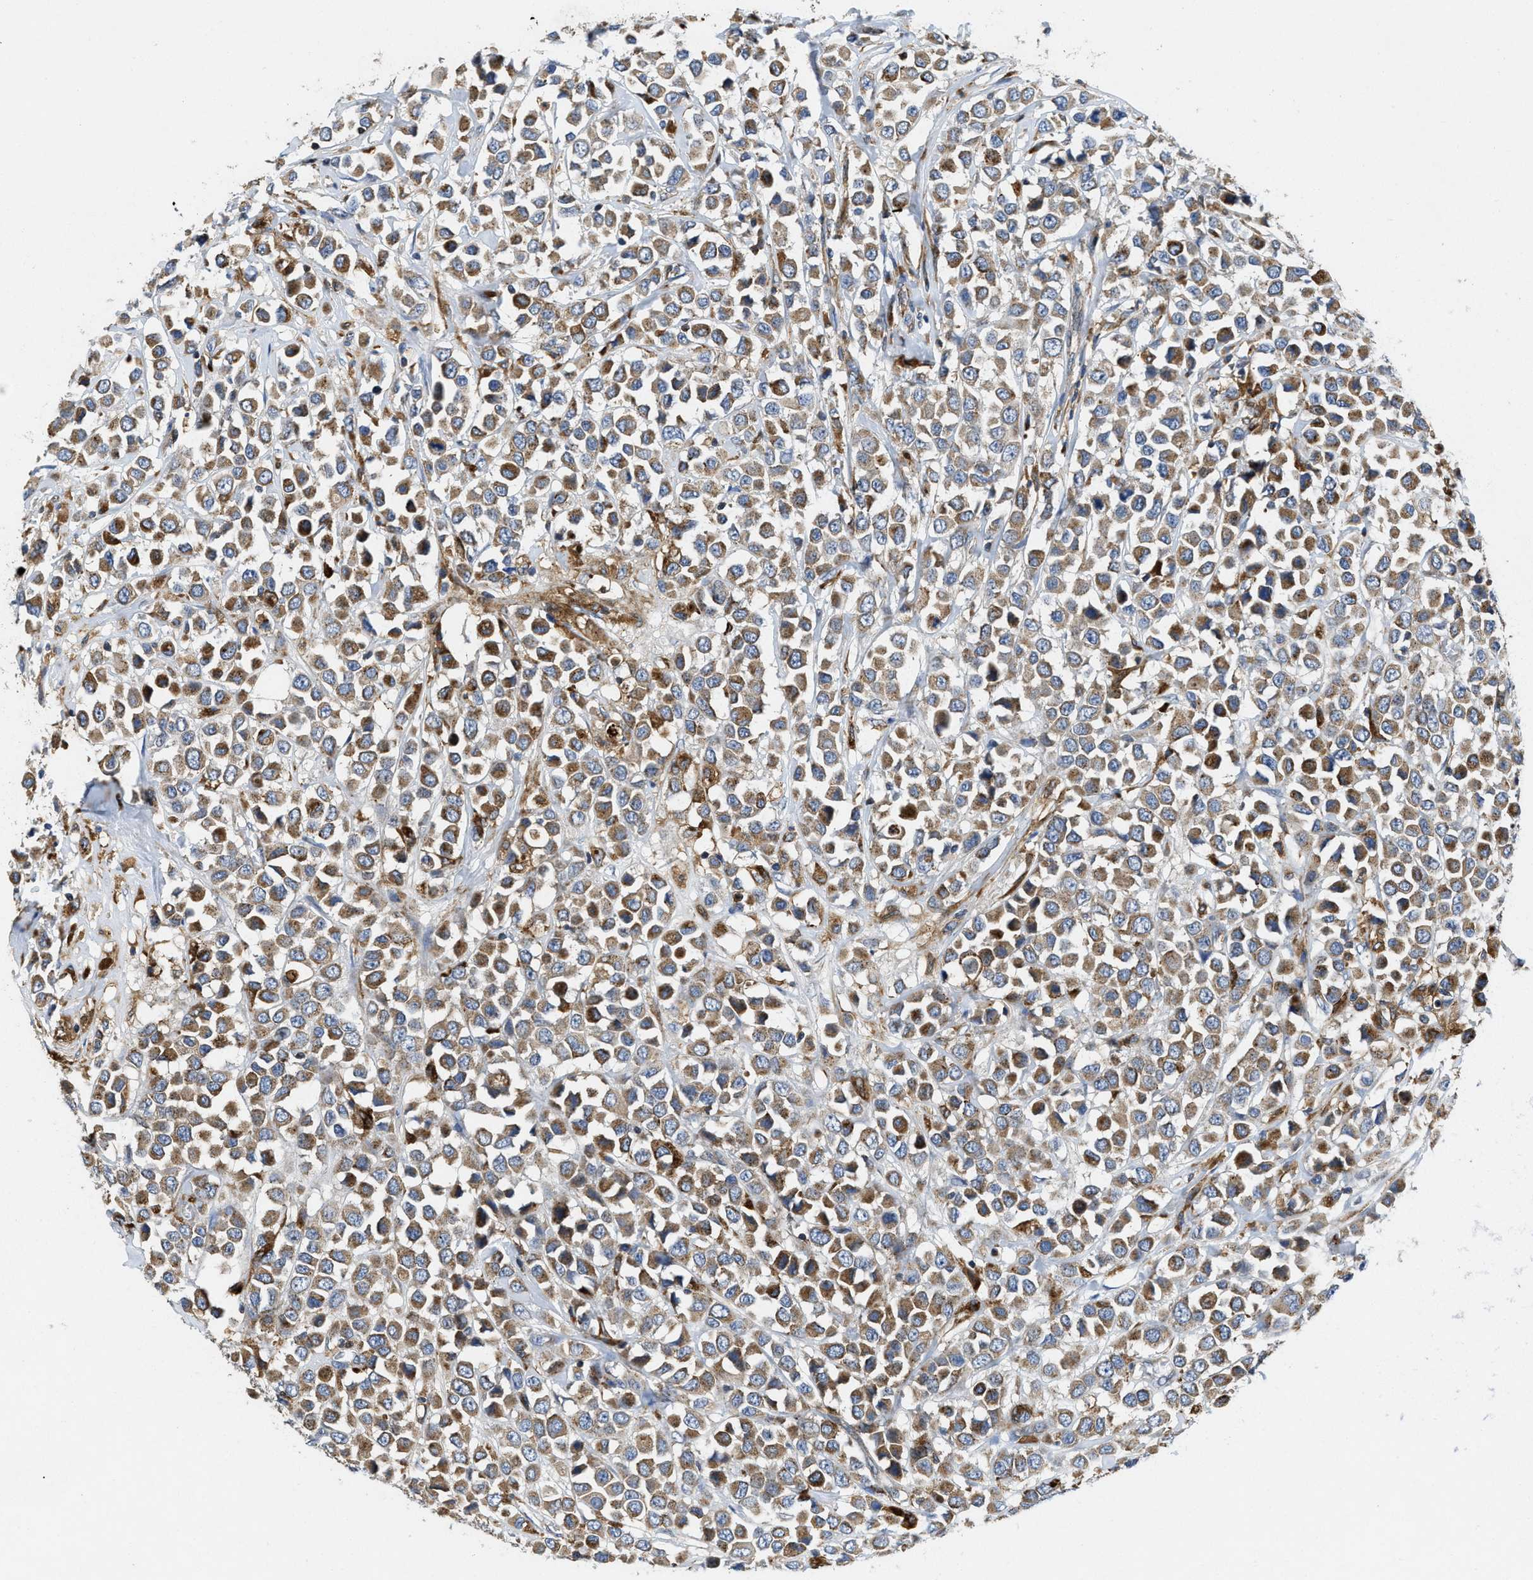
{"staining": {"intensity": "moderate", "quantity": ">75%", "location": "cytoplasmic/membranous"}, "tissue": "breast cancer", "cell_type": "Tumor cells", "image_type": "cancer", "snomed": [{"axis": "morphology", "description": "Duct carcinoma"}, {"axis": "topography", "description": "Breast"}], "caption": "A high-resolution image shows IHC staining of breast invasive ductal carcinoma, which displays moderate cytoplasmic/membranous positivity in about >75% of tumor cells.", "gene": "ENPP4", "patient": {"sex": "female", "age": 61}}